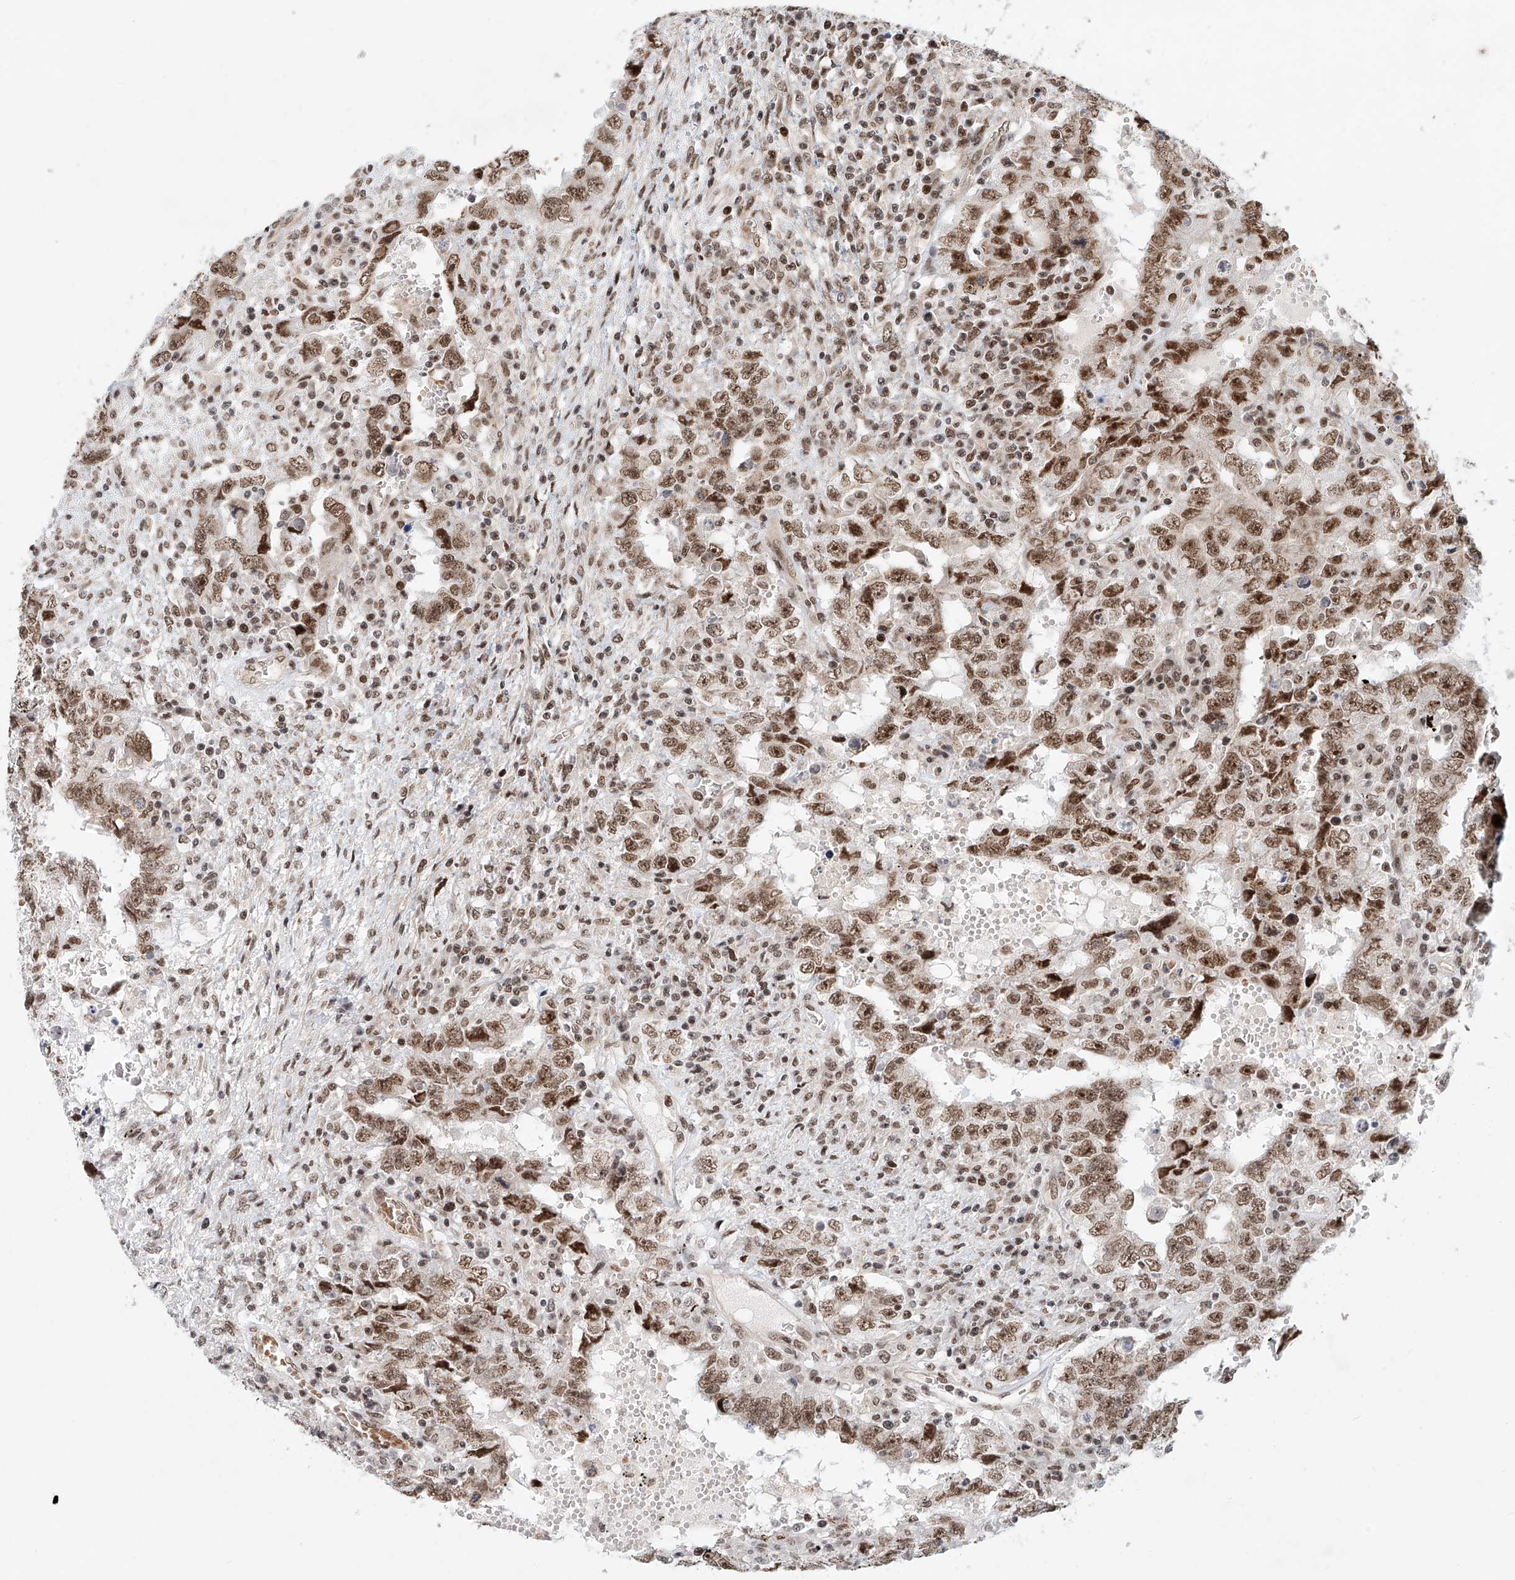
{"staining": {"intensity": "moderate", "quantity": ">75%", "location": "nuclear"}, "tissue": "testis cancer", "cell_type": "Tumor cells", "image_type": "cancer", "snomed": [{"axis": "morphology", "description": "Carcinoma, Embryonal, NOS"}, {"axis": "topography", "description": "Testis"}], "caption": "Immunohistochemistry of testis cancer (embryonal carcinoma) demonstrates medium levels of moderate nuclear positivity in approximately >75% of tumor cells.", "gene": "ZNF470", "patient": {"sex": "male", "age": 26}}